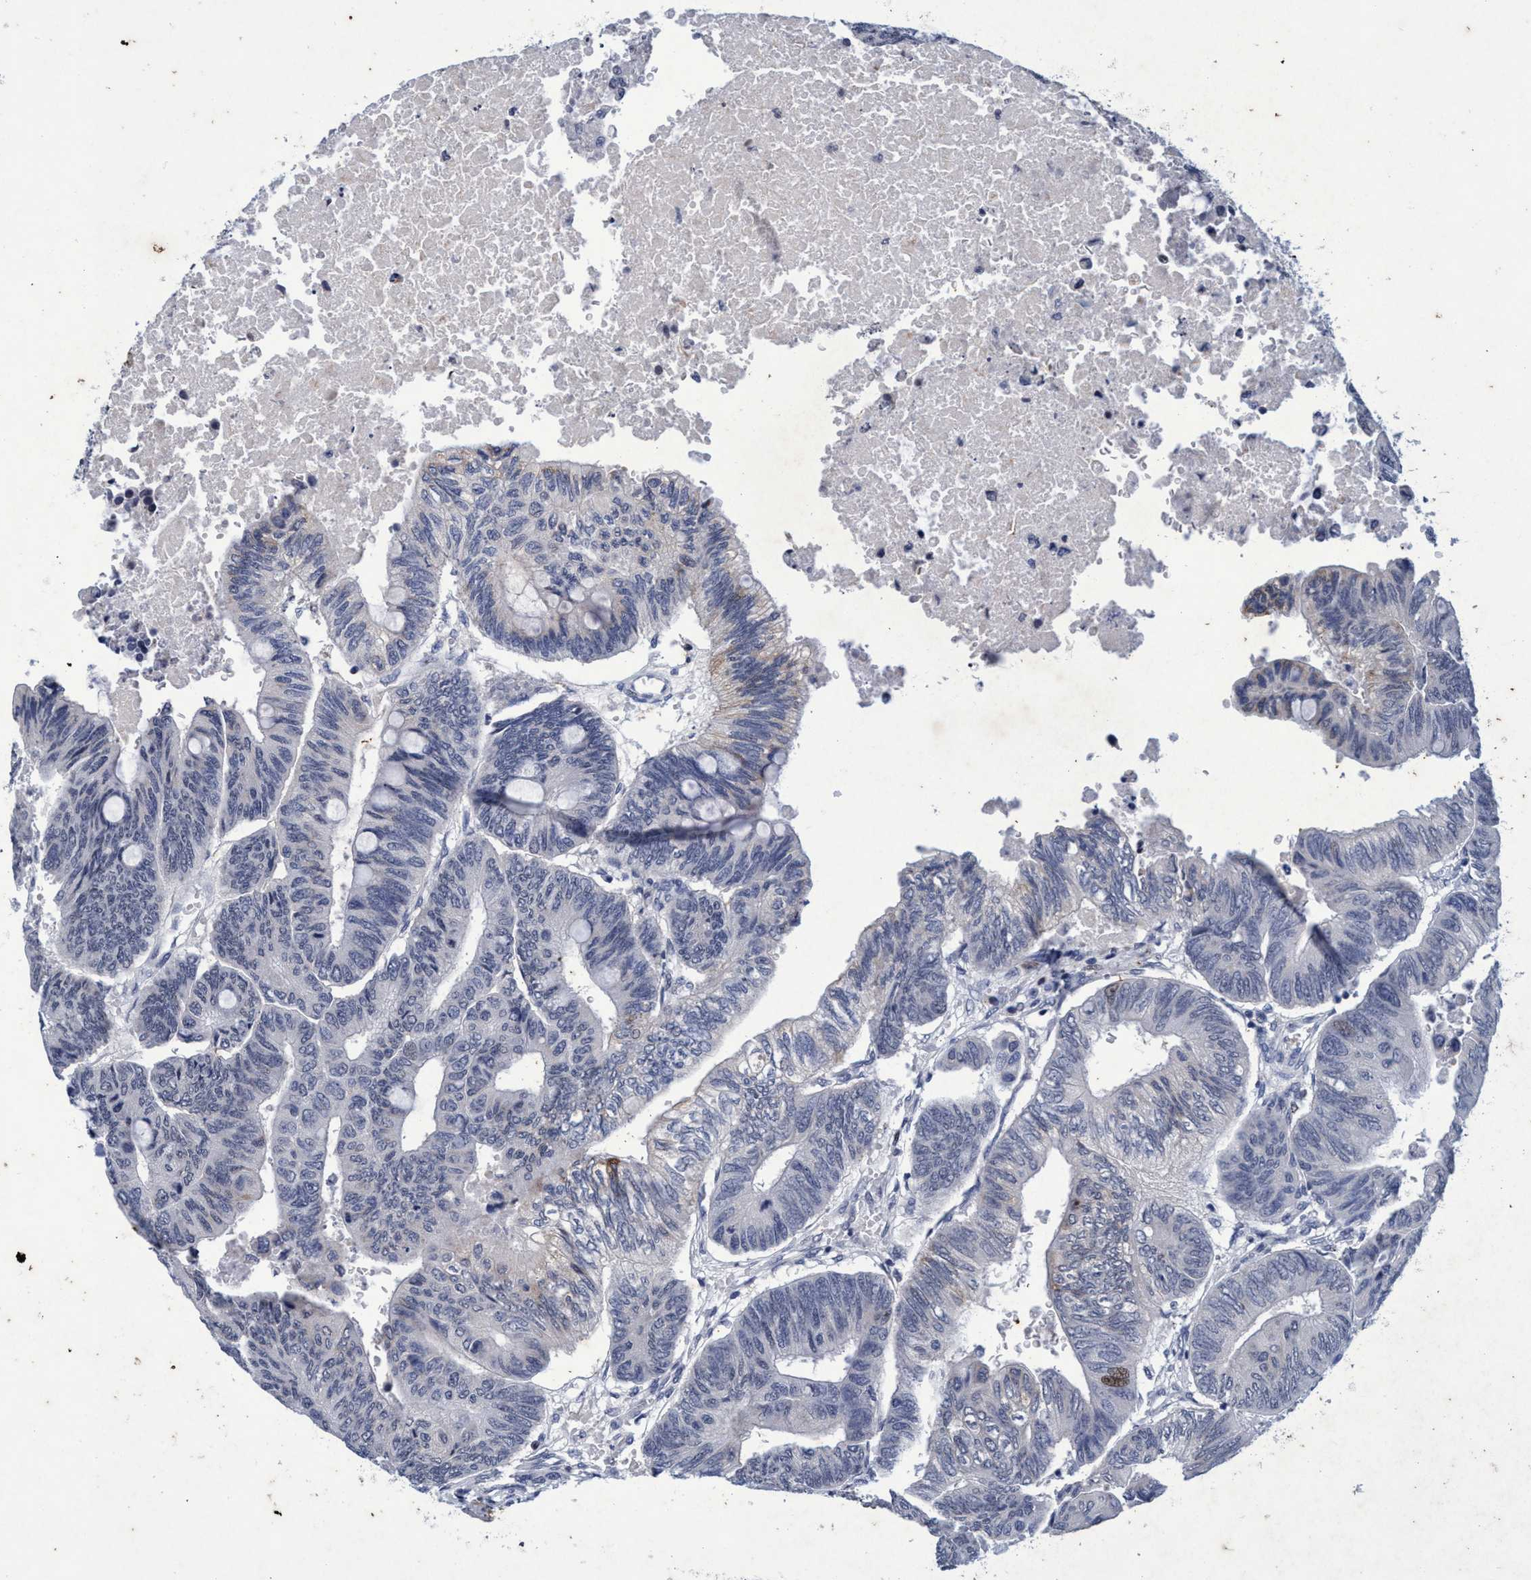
{"staining": {"intensity": "negative", "quantity": "none", "location": "none"}, "tissue": "colorectal cancer", "cell_type": "Tumor cells", "image_type": "cancer", "snomed": [{"axis": "morphology", "description": "Normal tissue, NOS"}, {"axis": "morphology", "description": "Adenocarcinoma, NOS"}, {"axis": "topography", "description": "Rectum"}, {"axis": "topography", "description": "Peripheral nerve tissue"}], "caption": "Histopathology image shows no protein expression in tumor cells of adenocarcinoma (colorectal) tissue. The staining was performed using DAB (3,3'-diaminobenzidine) to visualize the protein expression in brown, while the nuclei were stained in blue with hematoxylin (Magnification: 20x).", "gene": "GRB14", "patient": {"sex": "male", "age": 92}}